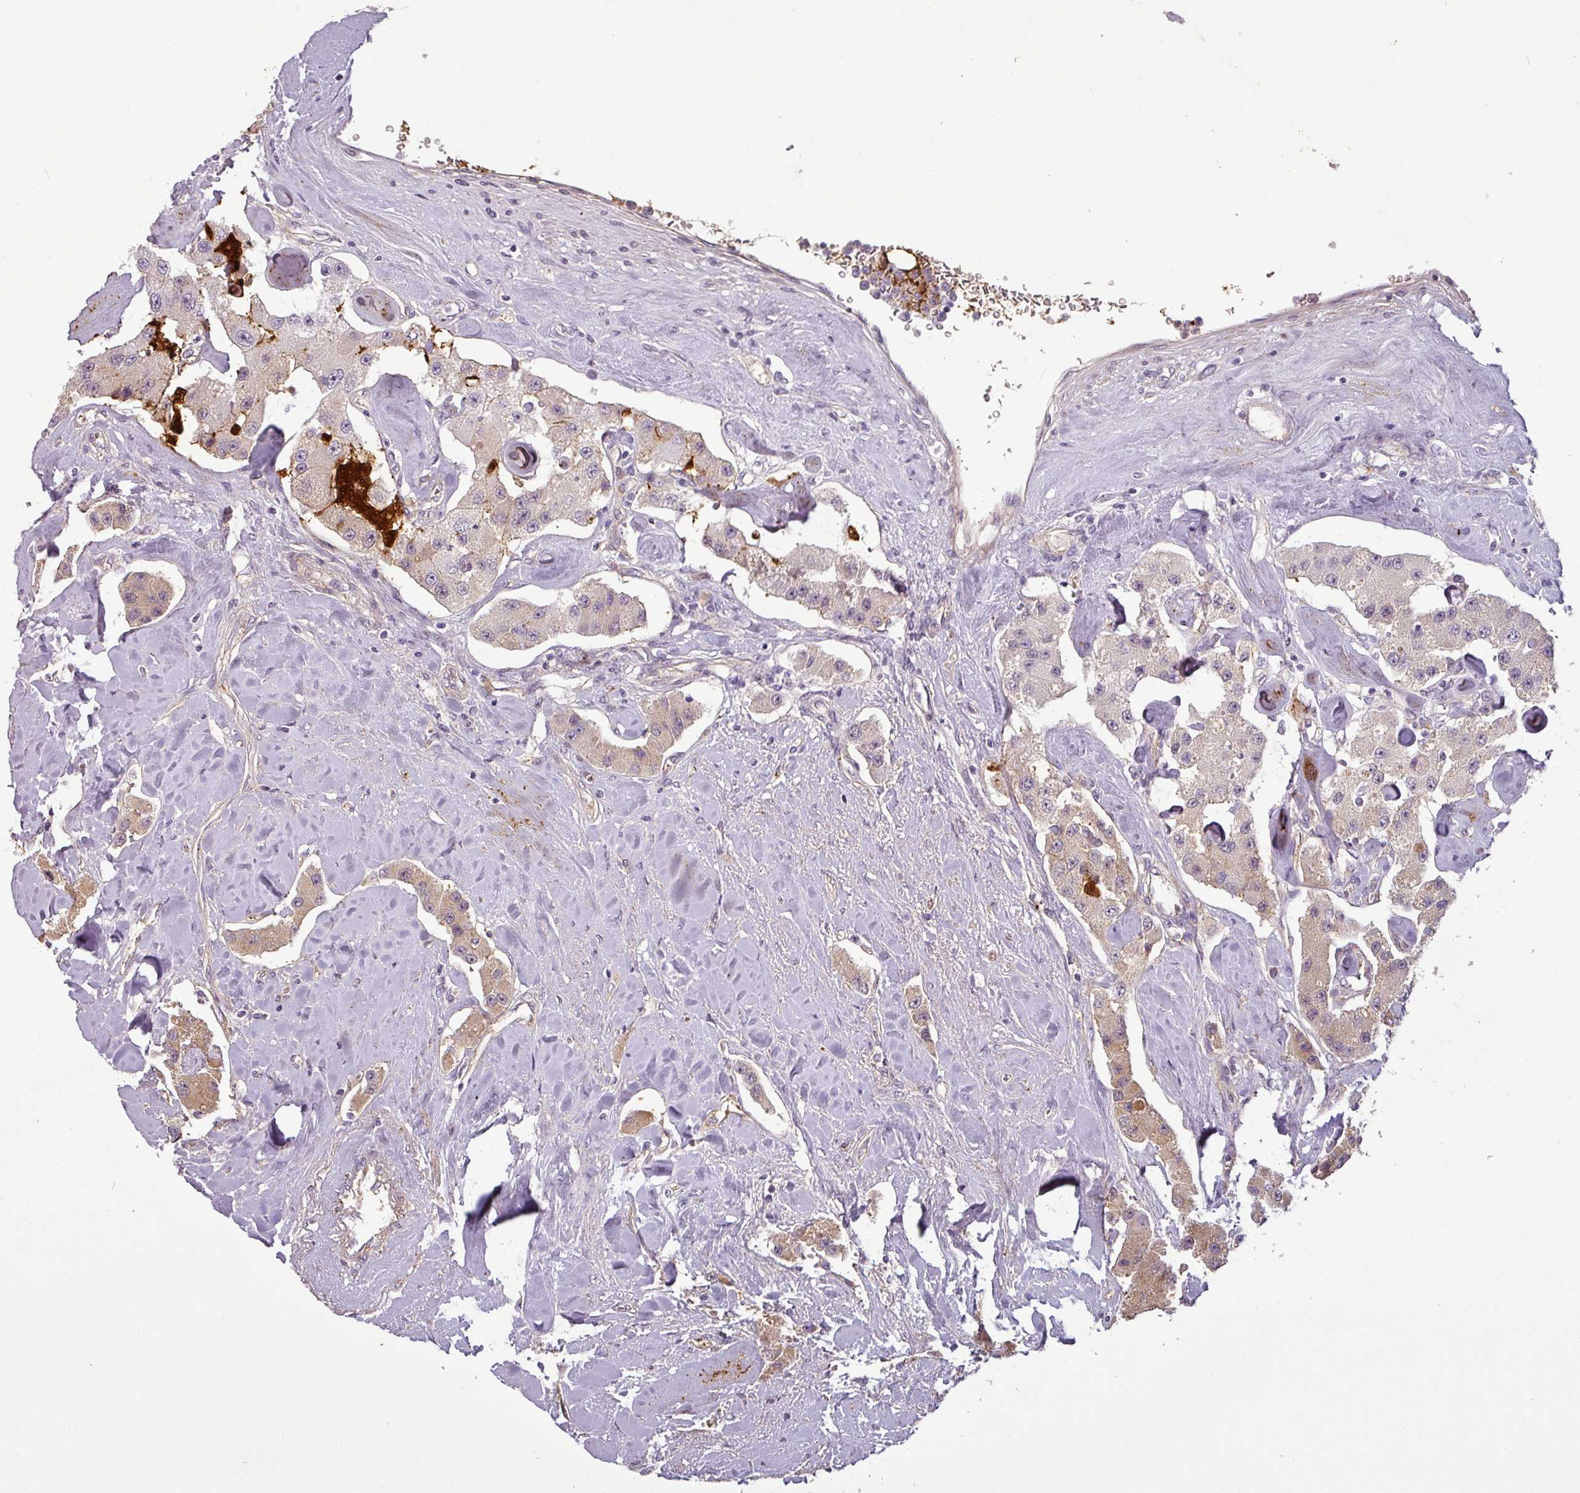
{"staining": {"intensity": "strong", "quantity": "<25%", "location": "cytoplasmic/membranous"}, "tissue": "carcinoid", "cell_type": "Tumor cells", "image_type": "cancer", "snomed": [{"axis": "morphology", "description": "Carcinoid, malignant, NOS"}, {"axis": "topography", "description": "Pancreas"}], "caption": "The immunohistochemical stain labels strong cytoplasmic/membranous positivity in tumor cells of carcinoid tissue.", "gene": "APOC1", "patient": {"sex": "male", "age": 41}}